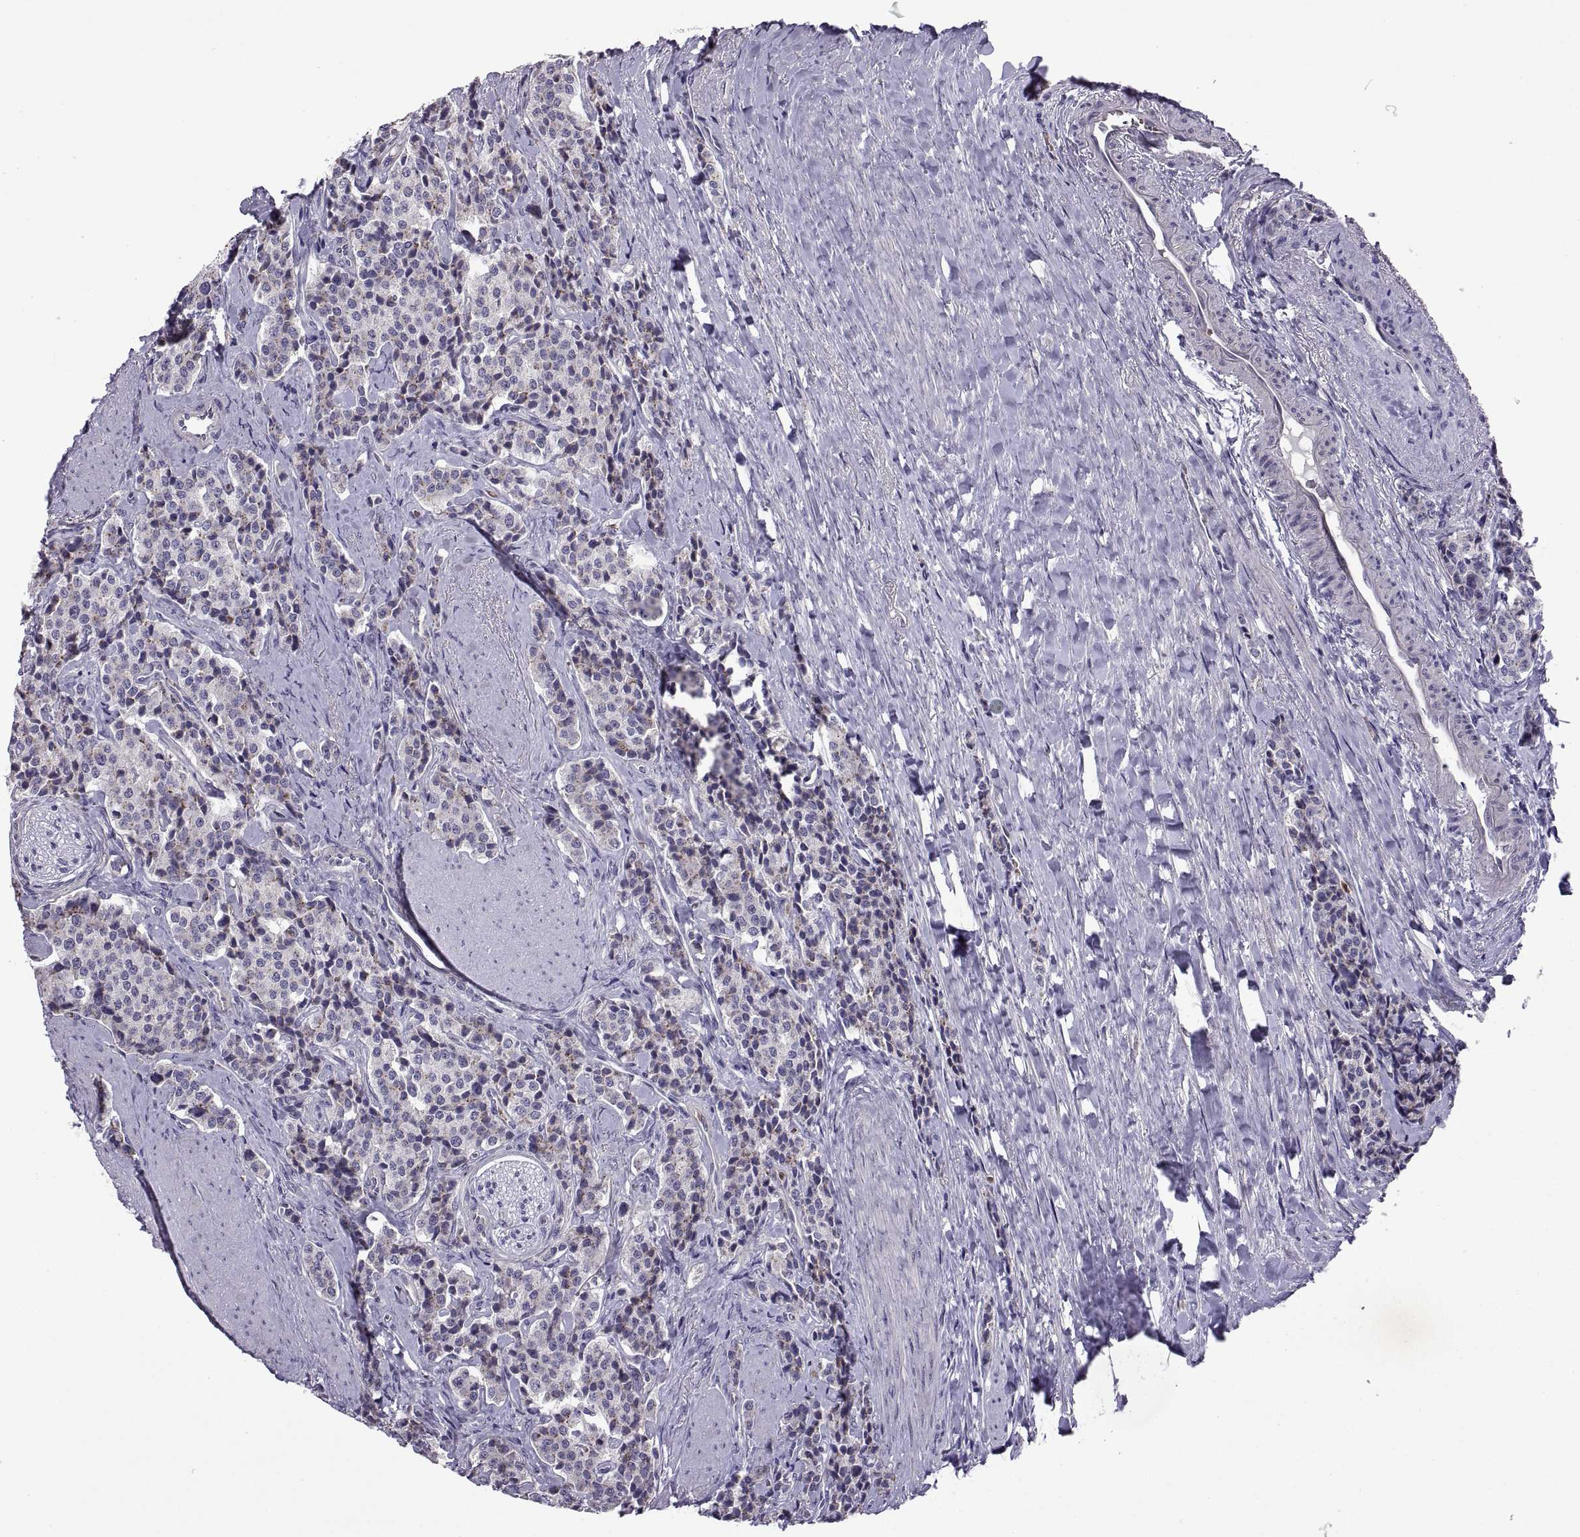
{"staining": {"intensity": "negative", "quantity": "none", "location": "none"}, "tissue": "carcinoid", "cell_type": "Tumor cells", "image_type": "cancer", "snomed": [{"axis": "morphology", "description": "Carcinoid, malignant, NOS"}, {"axis": "topography", "description": "Small intestine"}], "caption": "Tumor cells show no significant expression in malignant carcinoid. (Stains: DAB immunohistochemistry with hematoxylin counter stain, Microscopy: brightfield microscopy at high magnification).", "gene": "DOK3", "patient": {"sex": "female", "age": 58}}